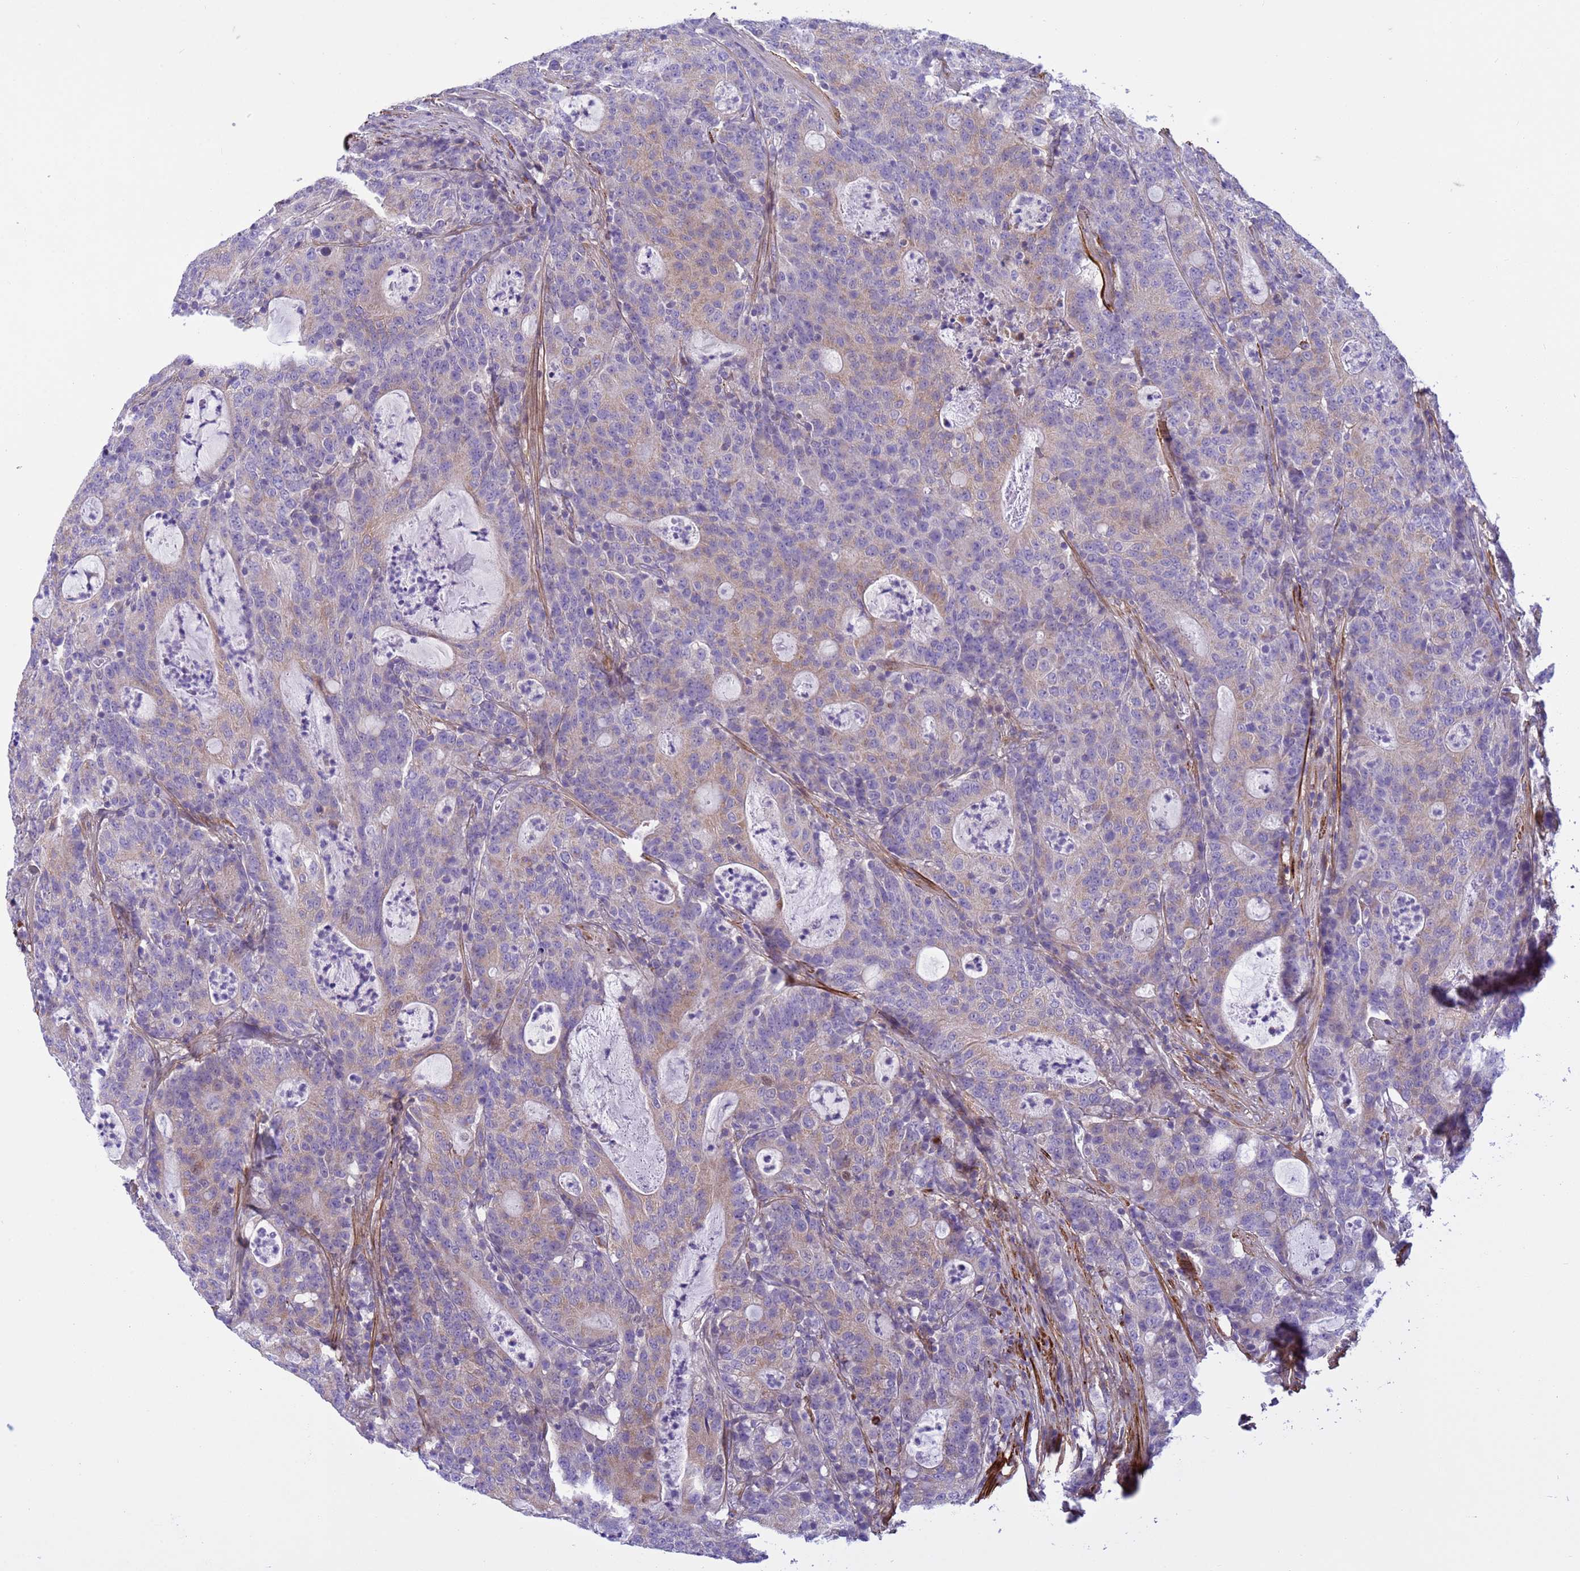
{"staining": {"intensity": "negative", "quantity": "none", "location": "none"}, "tissue": "colorectal cancer", "cell_type": "Tumor cells", "image_type": "cancer", "snomed": [{"axis": "morphology", "description": "Adenocarcinoma, NOS"}, {"axis": "topography", "description": "Colon"}], "caption": "Immunohistochemical staining of adenocarcinoma (colorectal) reveals no significant staining in tumor cells. The staining is performed using DAB brown chromogen with nuclei counter-stained in using hematoxylin.", "gene": "P2RX7", "patient": {"sex": "male", "age": 83}}